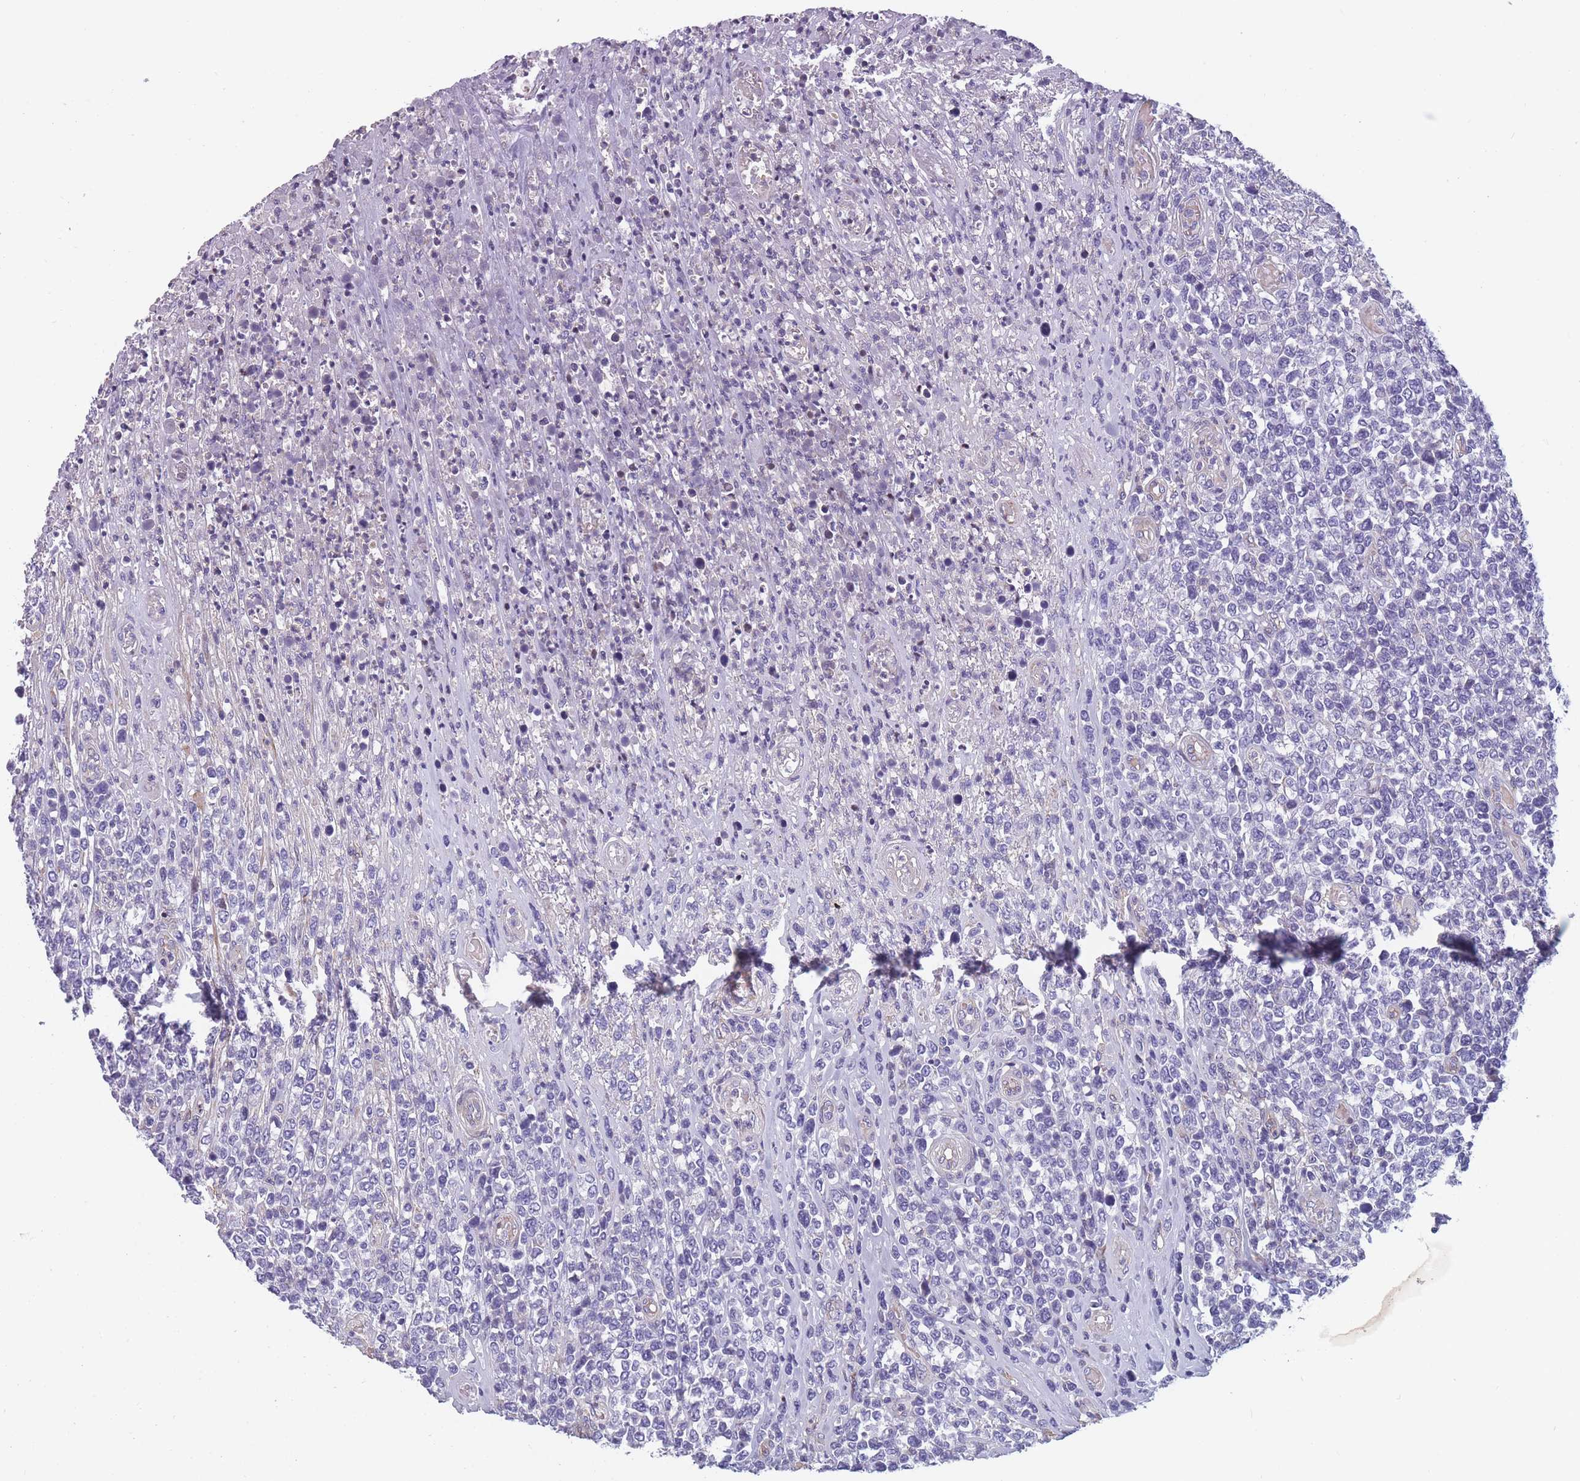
{"staining": {"intensity": "negative", "quantity": "none", "location": "none"}, "tissue": "lymphoma", "cell_type": "Tumor cells", "image_type": "cancer", "snomed": [{"axis": "morphology", "description": "Malignant lymphoma, non-Hodgkin's type, High grade"}, {"axis": "topography", "description": "Soft tissue"}], "caption": "A high-resolution micrograph shows immunohistochemistry staining of malignant lymphoma, non-Hodgkin's type (high-grade), which displays no significant expression in tumor cells.", "gene": "FAM83F", "patient": {"sex": "female", "age": 56}}